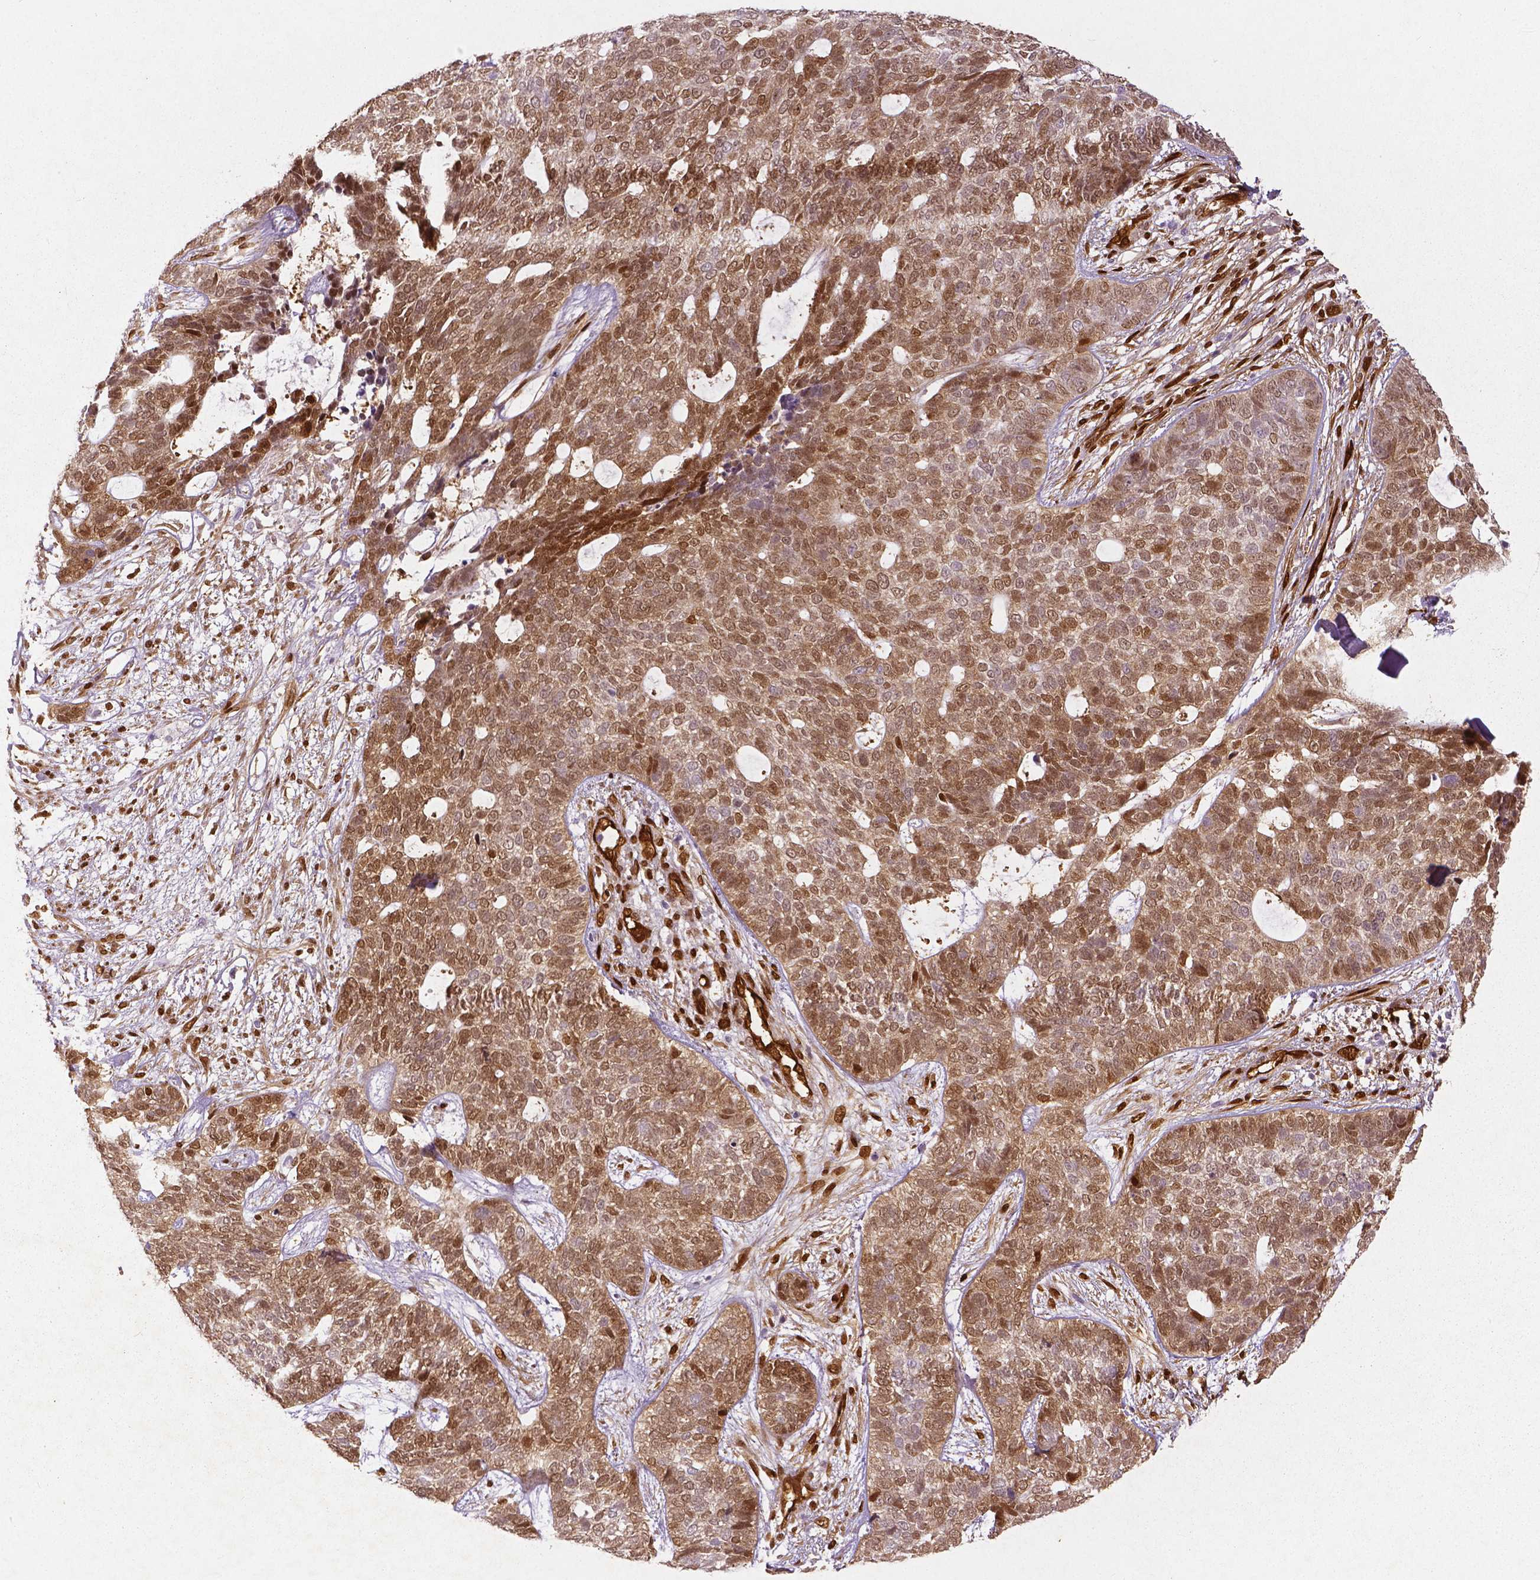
{"staining": {"intensity": "moderate", "quantity": ">75%", "location": "cytoplasmic/membranous,nuclear"}, "tissue": "skin cancer", "cell_type": "Tumor cells", "image_type": "cancer", "snomed": [{"axis": "morphology", "description": "Basal cell carcinoma"}, {"axis": "topography", "description": "Skin"}], "caption": "There is medium levels of moderate cytoplasmic/membranous and nuclear expression in tumor cells of skin cancer (basal cell carcinoma), as demonstrated by immunohistochemical staining (brown color).", "gene": "WWTR1", "patient": {"sex": "female", "age": 69}}